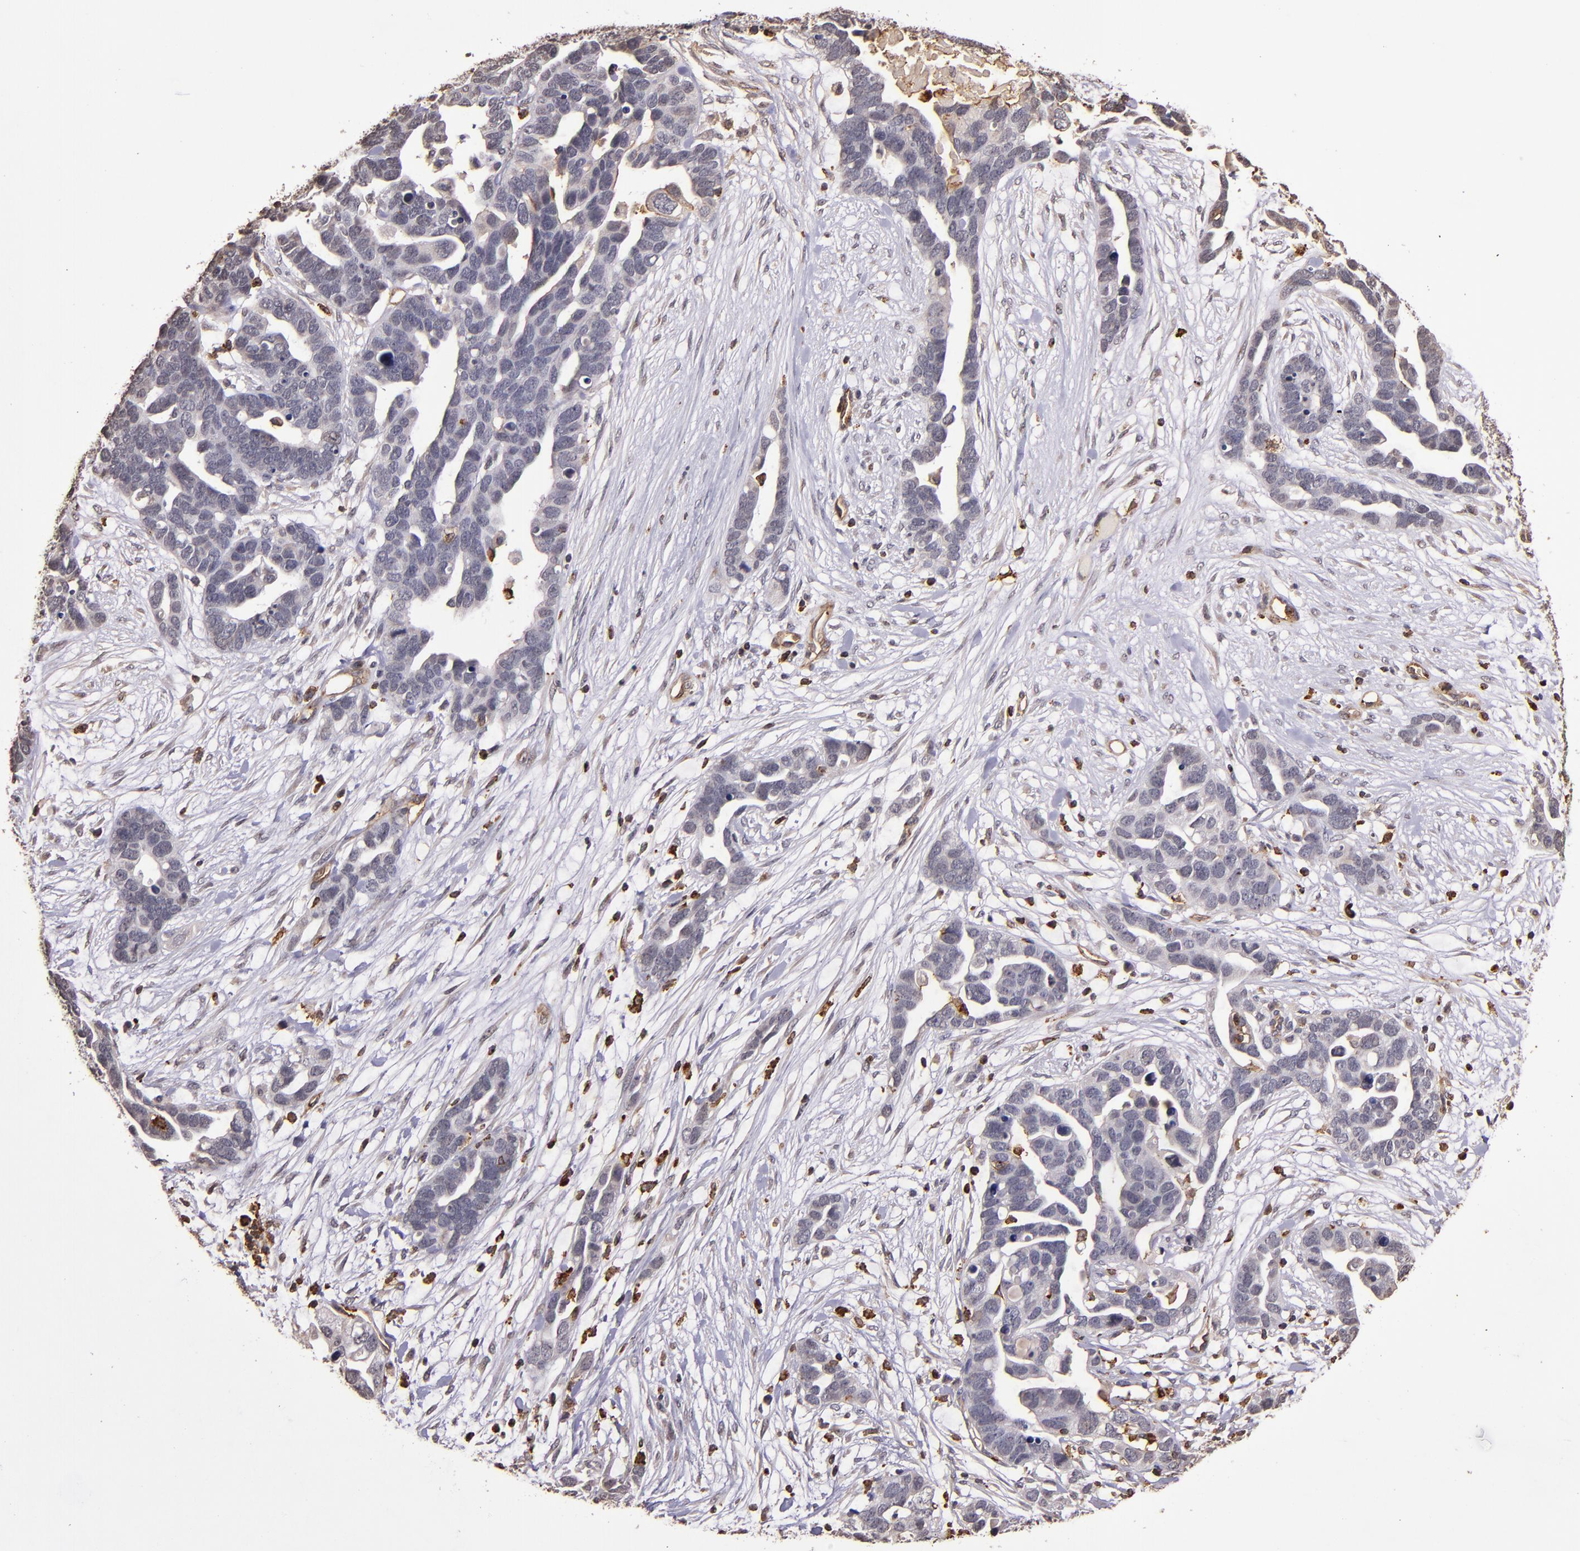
{"staining": {"intensity": "negative", "quantity": "none", "location": "none"}, "tissue": "ovarian cancer", "cell_type": "Tumor cells", "image_type": "cancer", "snomed": [{"axis": "morphology", "description": "Cystadenocarcinoma, serous, NOS"}, {"axis": "topography", "description": "Ovary"}], "caption": "The IHC photomicrograph has no significant positivity in tumor cells of ovarian cancer tissue.", "gene": "SLC2A3", "patient": {"sex": "female", "age": 54}}